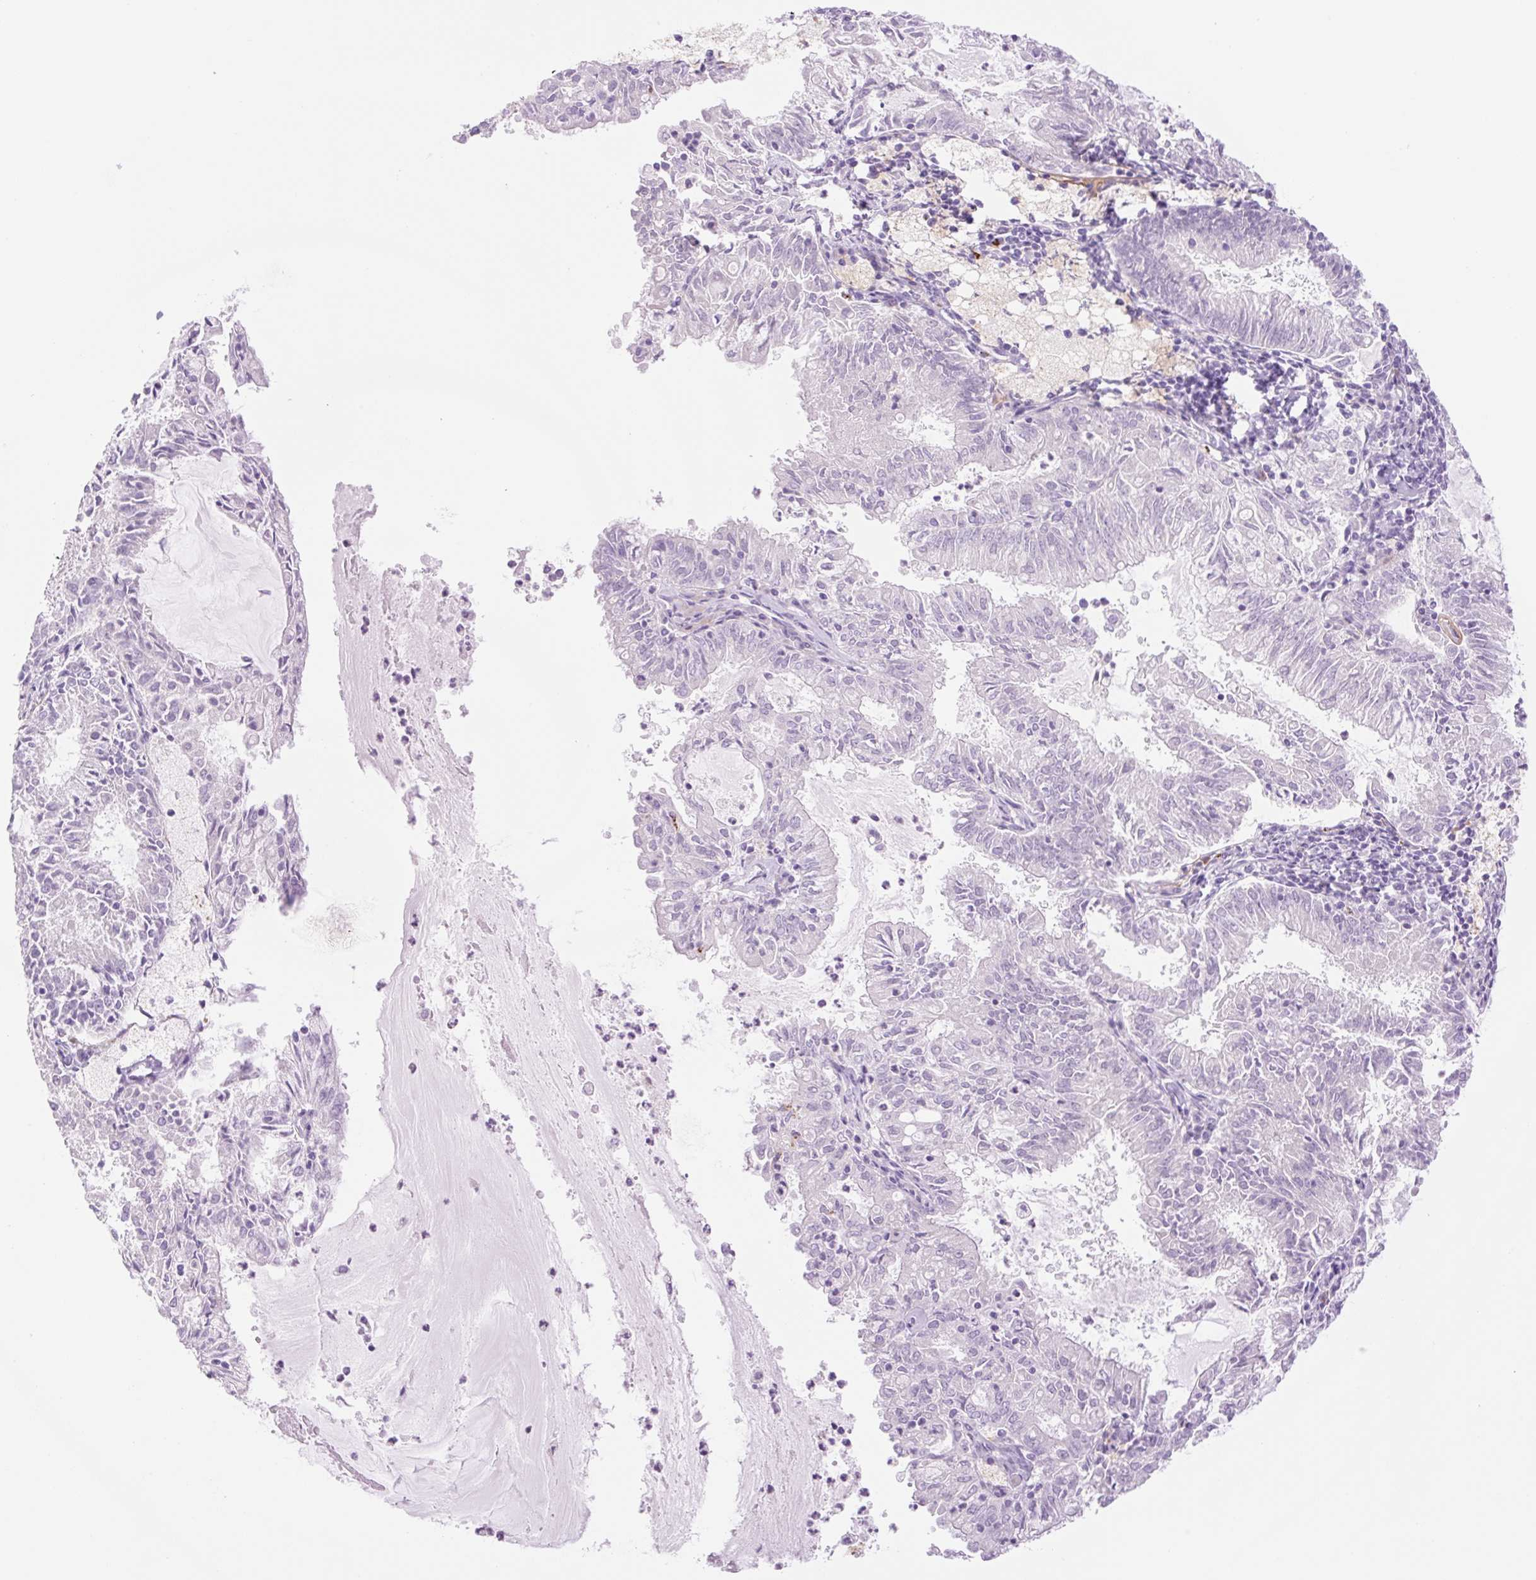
{"staining": {"intensity": "negative", "quantity": "none", "location": "none"}, "tissue": "endometrial cancer", "cell_type": "Tumor cells", "image_type": "cancer", "snomed": [{"axis": "morphology", "description": "Adenocarcinoma, NOS"}, {"axis": "topography", "description": "Endometrium"}], "caption": "Tumor cells are negative for protein expression in human endometrial cancer.", "gene": "SPRYD4", "patient": {"sex": "female", "age": 57}}